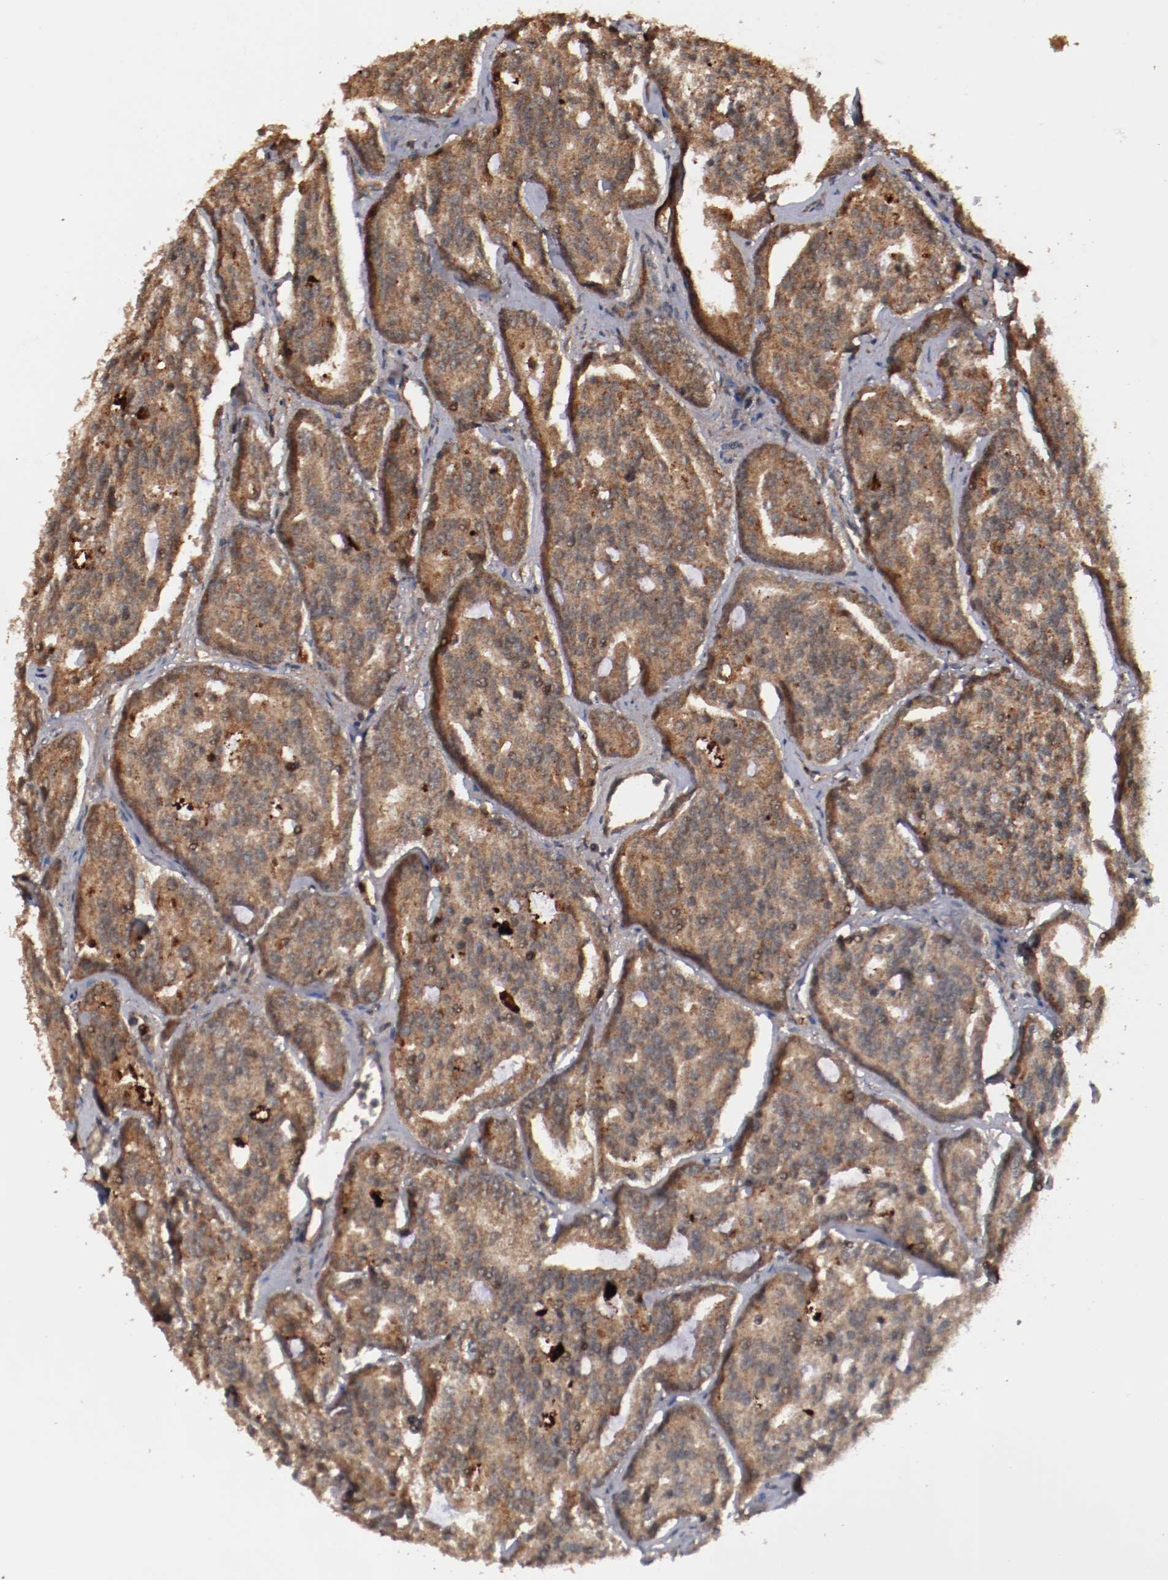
{"staining": {"intensity": "strong", "quantity": ">75%", "location": "cytoplasmic/membranous"}, "tissue": "prostate cancer", "cell_type": "Tumor cells", "image_type": "cancer", "snomed": [{"axis": "morphology", "description": "Adenocarcinoma, High grade"}, {"axis": "topography", "description": "Prostate"}], "caption": "Protein expression analysis of prostate high-grade adenocarcinoma displays strong cytoplasmic/membranous expression in about >75% of tumor cells.", "gene": "TENM1", "patient": {"sex": "male", "age": 64}}